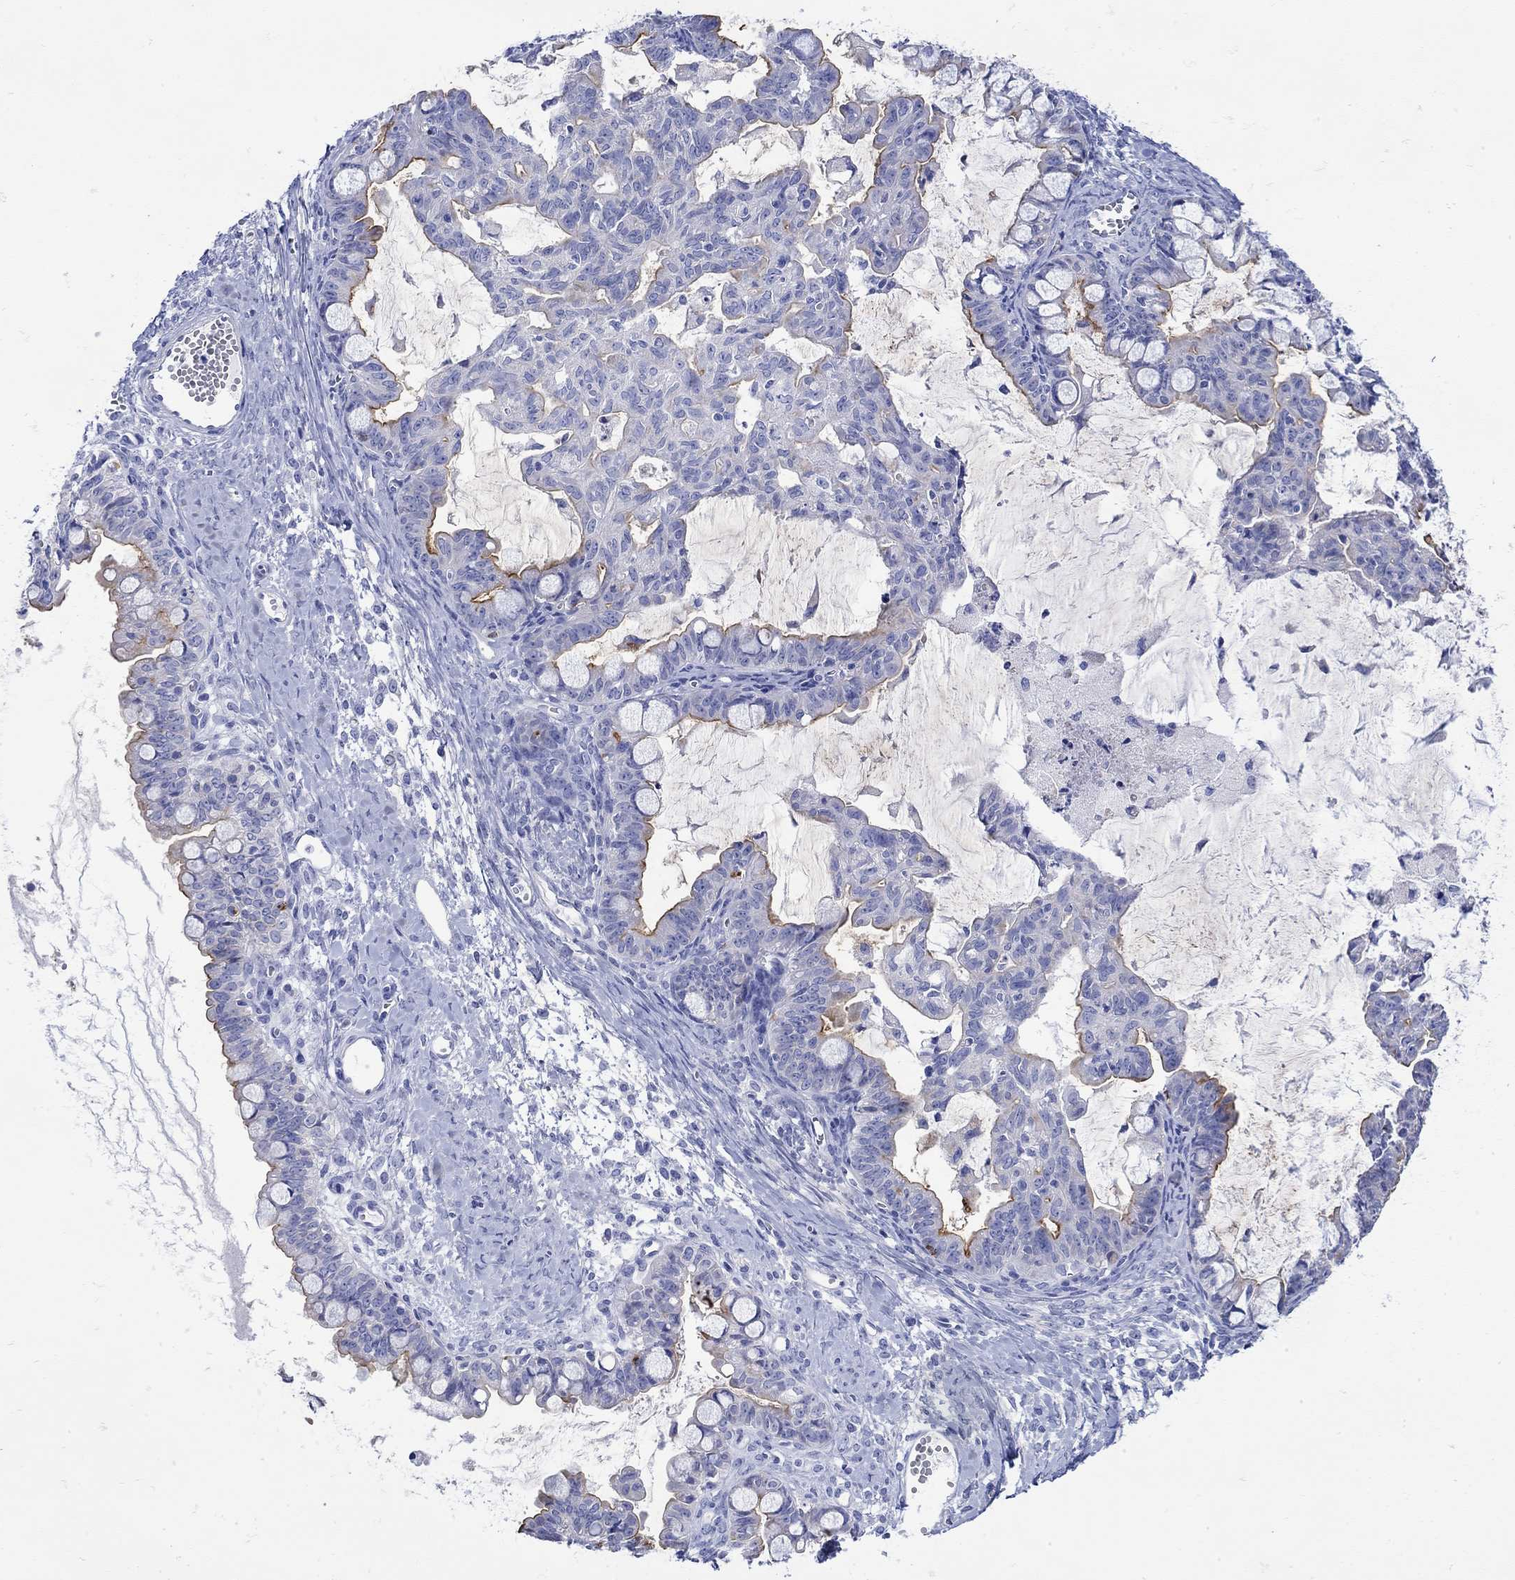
{"staining": {"intensity": "strong", "quantity": "25%-75%", "location": "cytoplasmic/membranous"}, "tissue": "ovarian cancer", "cell_type": "Tumor cells", "image_type": "cancer", "snomed": [{"axis": "morphology", "description": "Cystadenocarcinoma, mucinous, NOS"}, {"axis": "topography", "description": "Ovary"}], "caption": "Ovarian cancer (mucinous cystadenocarcinoma) stained with a brown dye reveals strong cytoplasmic/membranous positive expression in approximately 25%-75% of tumor cells.", "gene": "ANKMY1", "patient": {"sex": "female", "age": 63}}